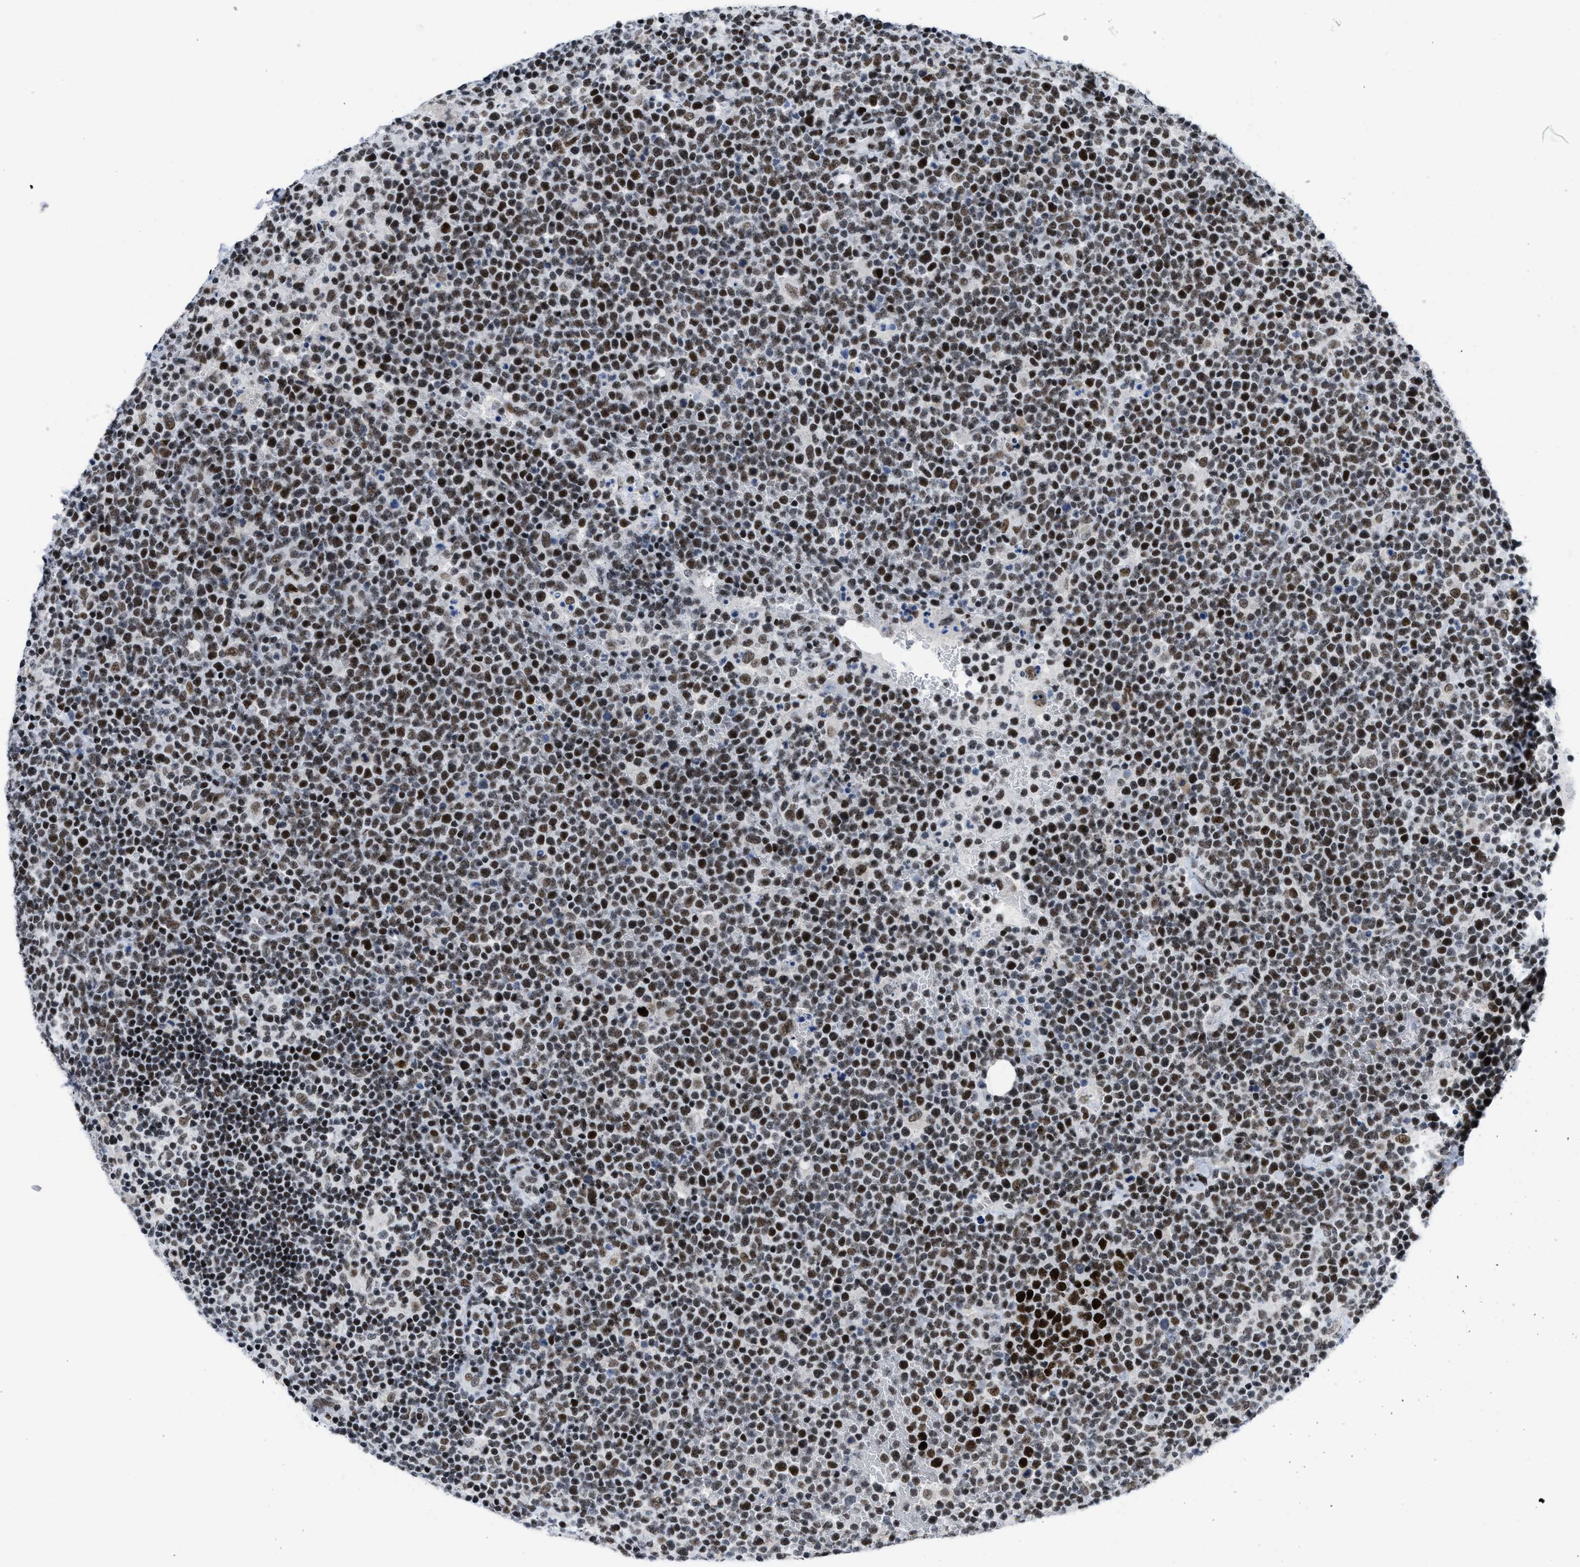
{"staining": {"intensity": "strong", "quantity": ">75%", "location": "nuclear"}, "tissue": "lymphoma", "cell_type": "Tumor cells", "image_type": "cancer", "snomed": [{"axis": "morphology", "description": "Malignant lymphoma, non-Hodgkin's type, High grade"}, {"axis": "topography", "description": "Lymph node"}], "caption": "High-grade malignant lymphoma, non-Hodgkin's type tissue displays strong nuclear positivity in about >75% of tumor cells", "gene": "TERF2IP", "patient": {"sex": "male", "age": 61}}